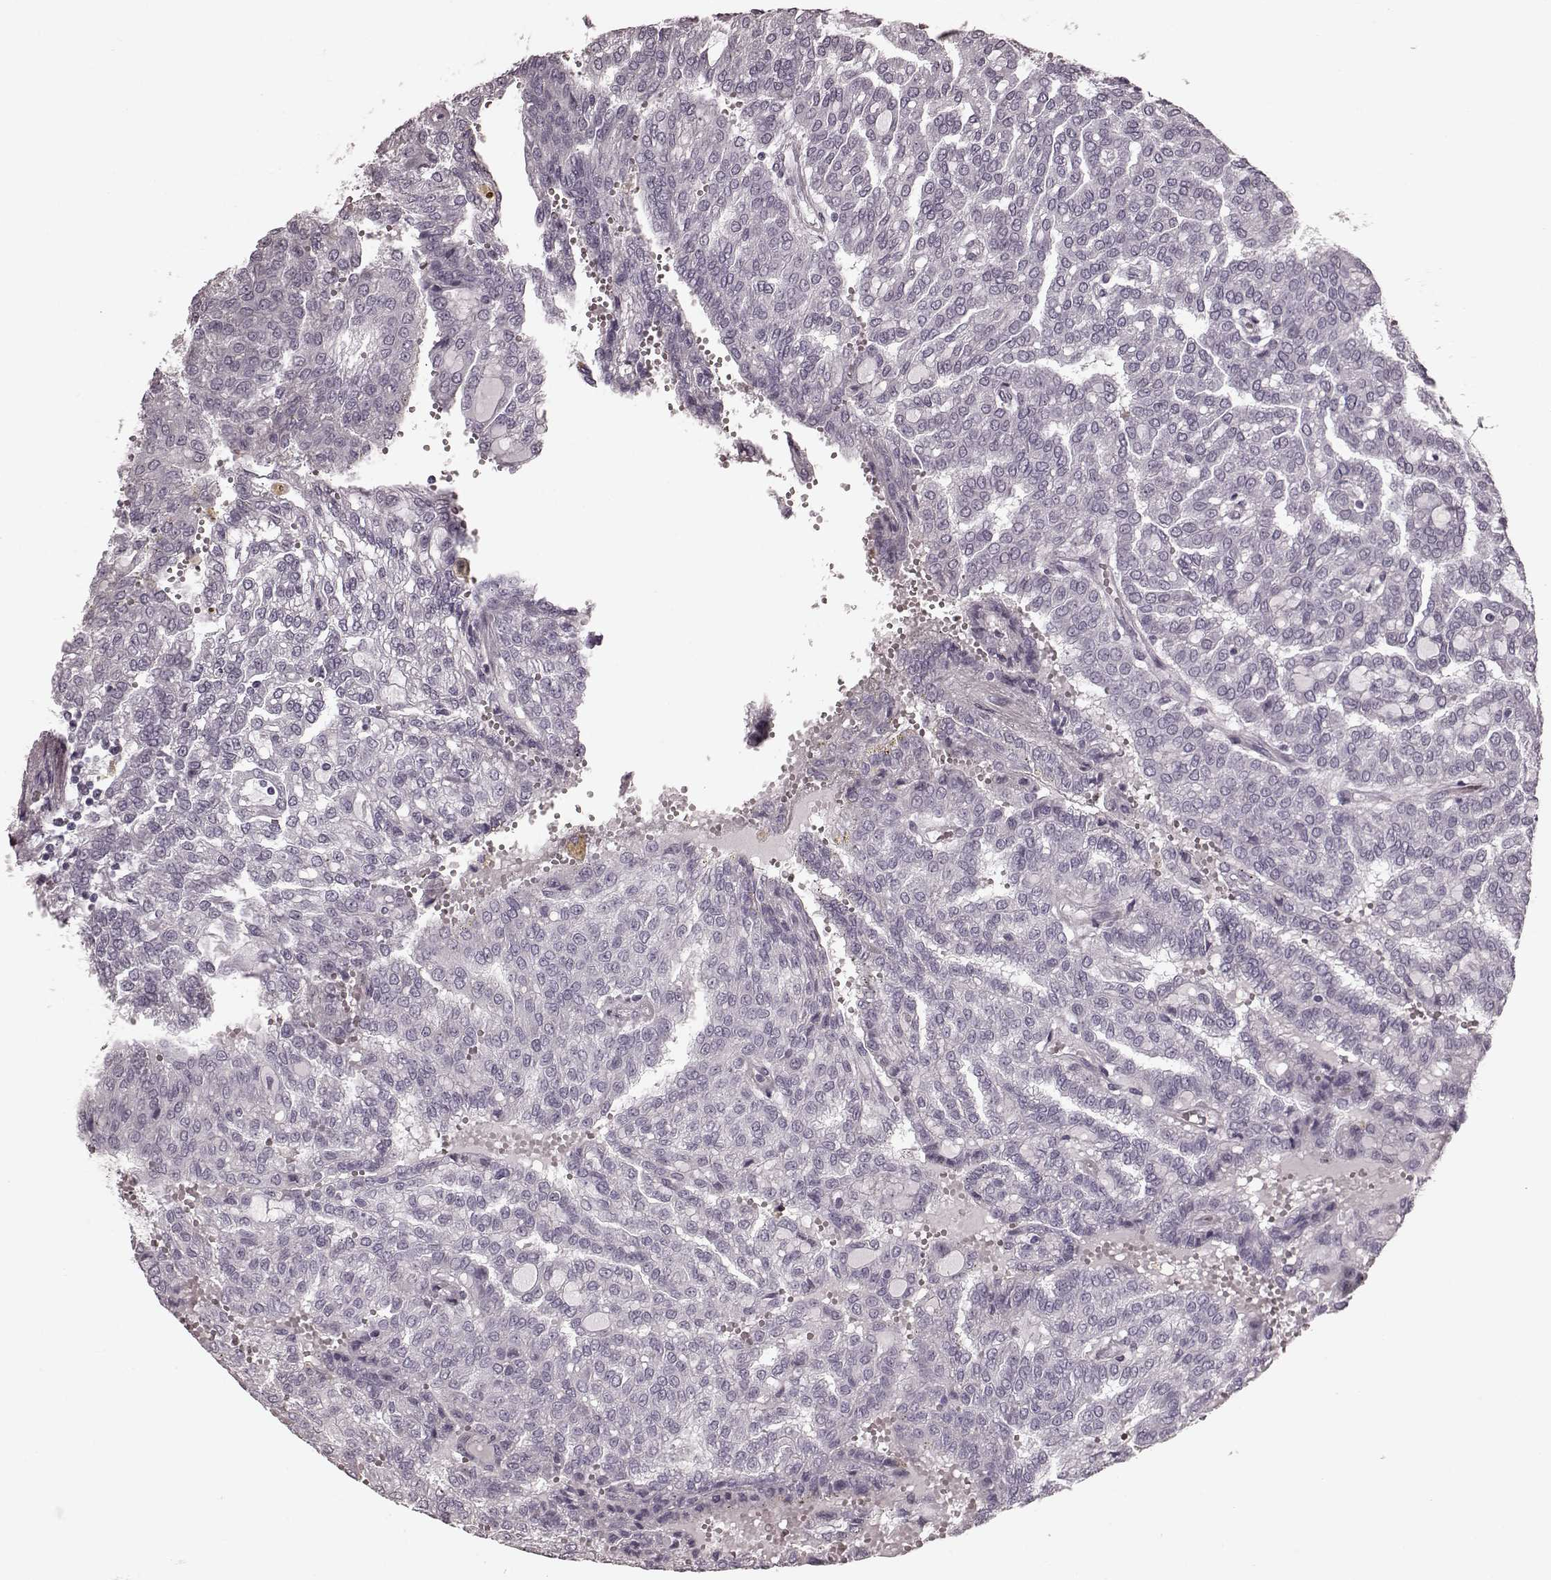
{"staining": {"intensity": "negative", "quantity": "none", "location": "none"}, "tissue": "renal cancer", "cell_type": "Tumor cells", "image_type": "cancer", "snomed": [{"axis": "morphology", "description": "Adenocarcinoma, NOS"}, {"axis": "topography", "description": "Kidney"}], "caption": "Adenocarcinoma (renal) was stained to show a protein in brown. There is no significant expression in tumor cells.", "gene": "TRPM1", "patient": {"sex": "male", "age": 63}}